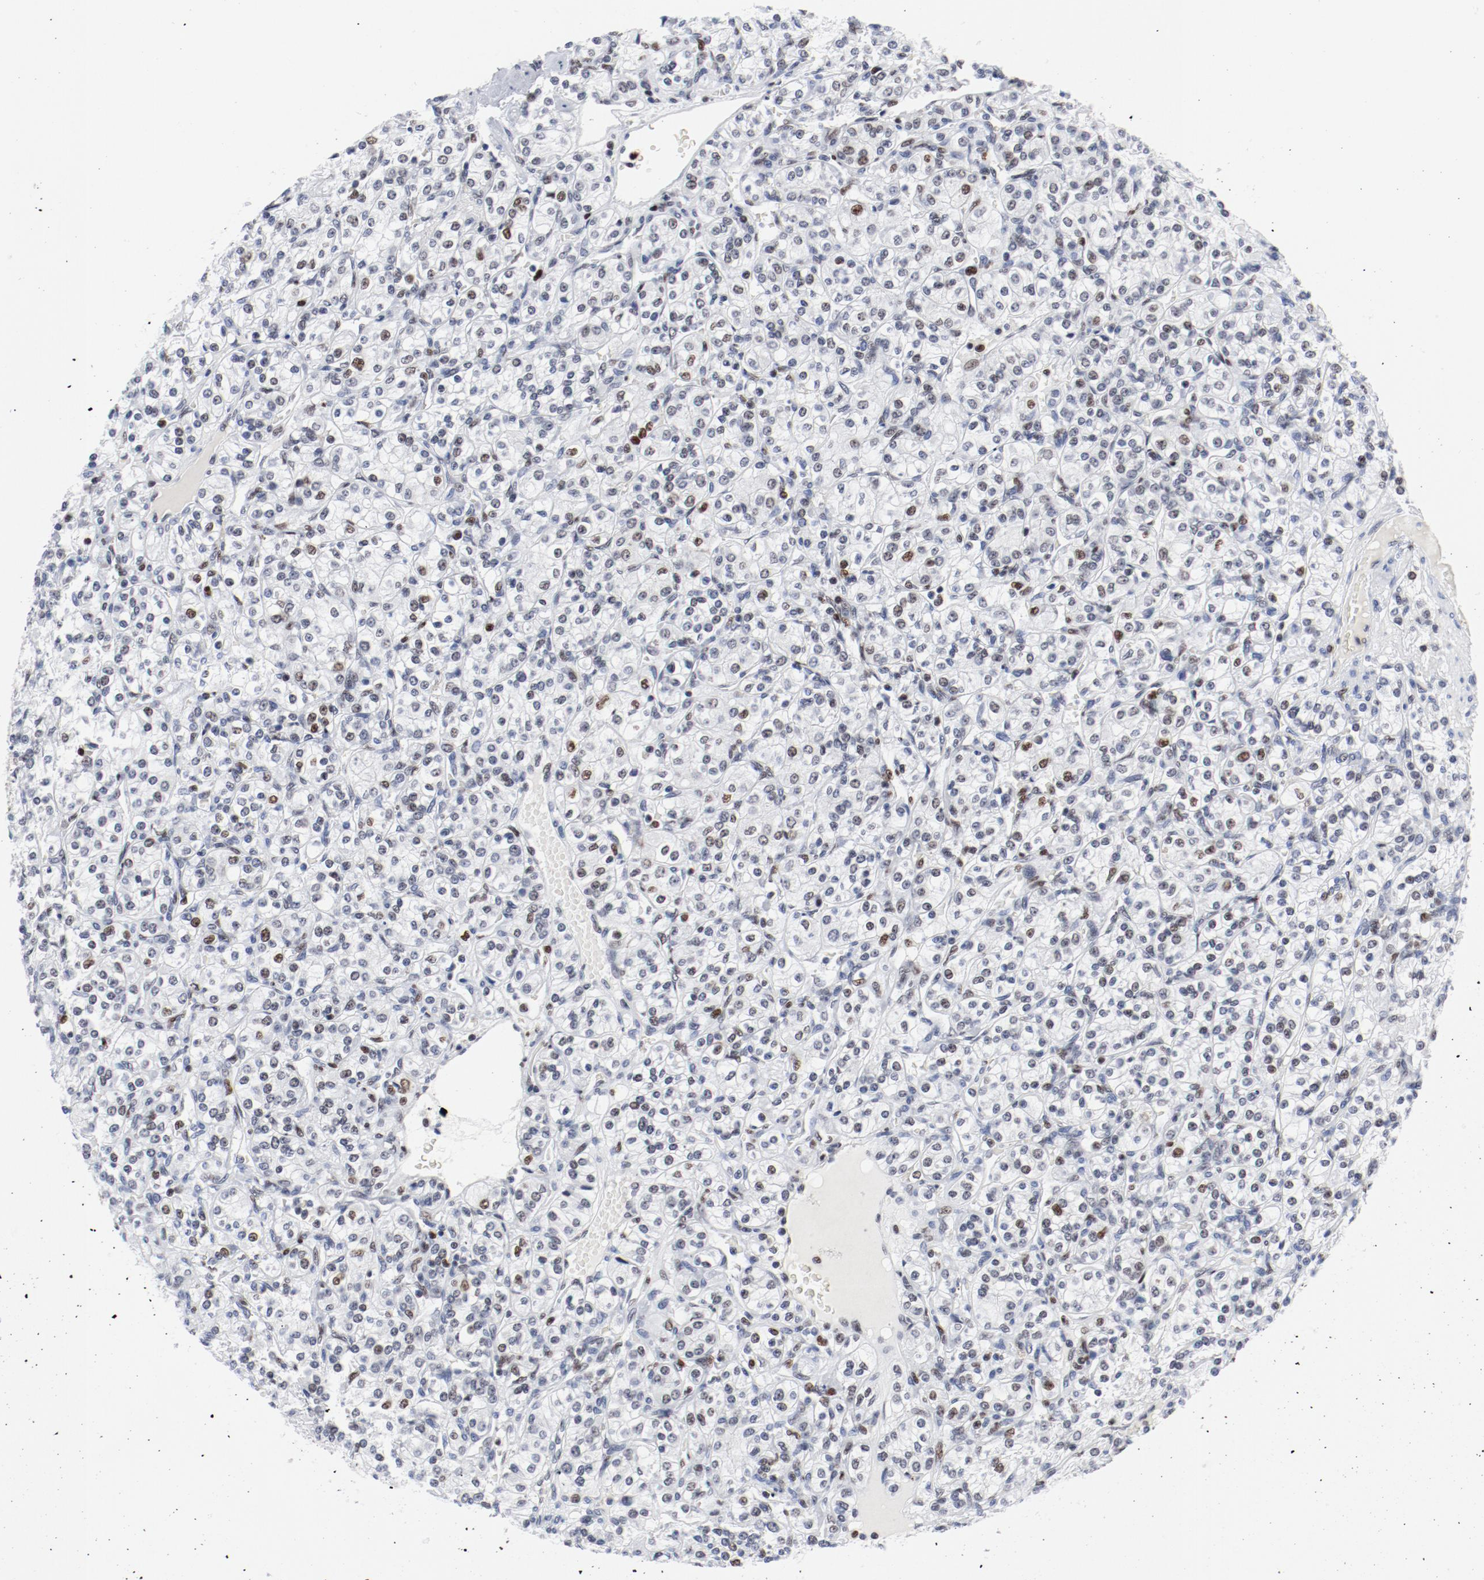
{"staining": {"intensity": "moderate", "quantity": "<25%", "location": "nuclear"}, "tissue": "renal cancer", "cell_type": "Tumor cells", "image_type": "cancer", "snomed": [{"axis": "morphology", "description": "Adenocarcinoma, NOS"}, {"axis": "topography", "description": "Kidney"}], "caption": "A low amount of moderate nuclear positivity is identified in about <25% of tumor cells in renal cancer tissue. The staining was performed using DAB (3,3'-diaminobenzidine) to visualize the protein expression in brown, while the nuclei were stained in blue with hematoxylin (Magnification: 20x).", "gene": "POLD1", "patient": {"sex": "male", "age": 77}}